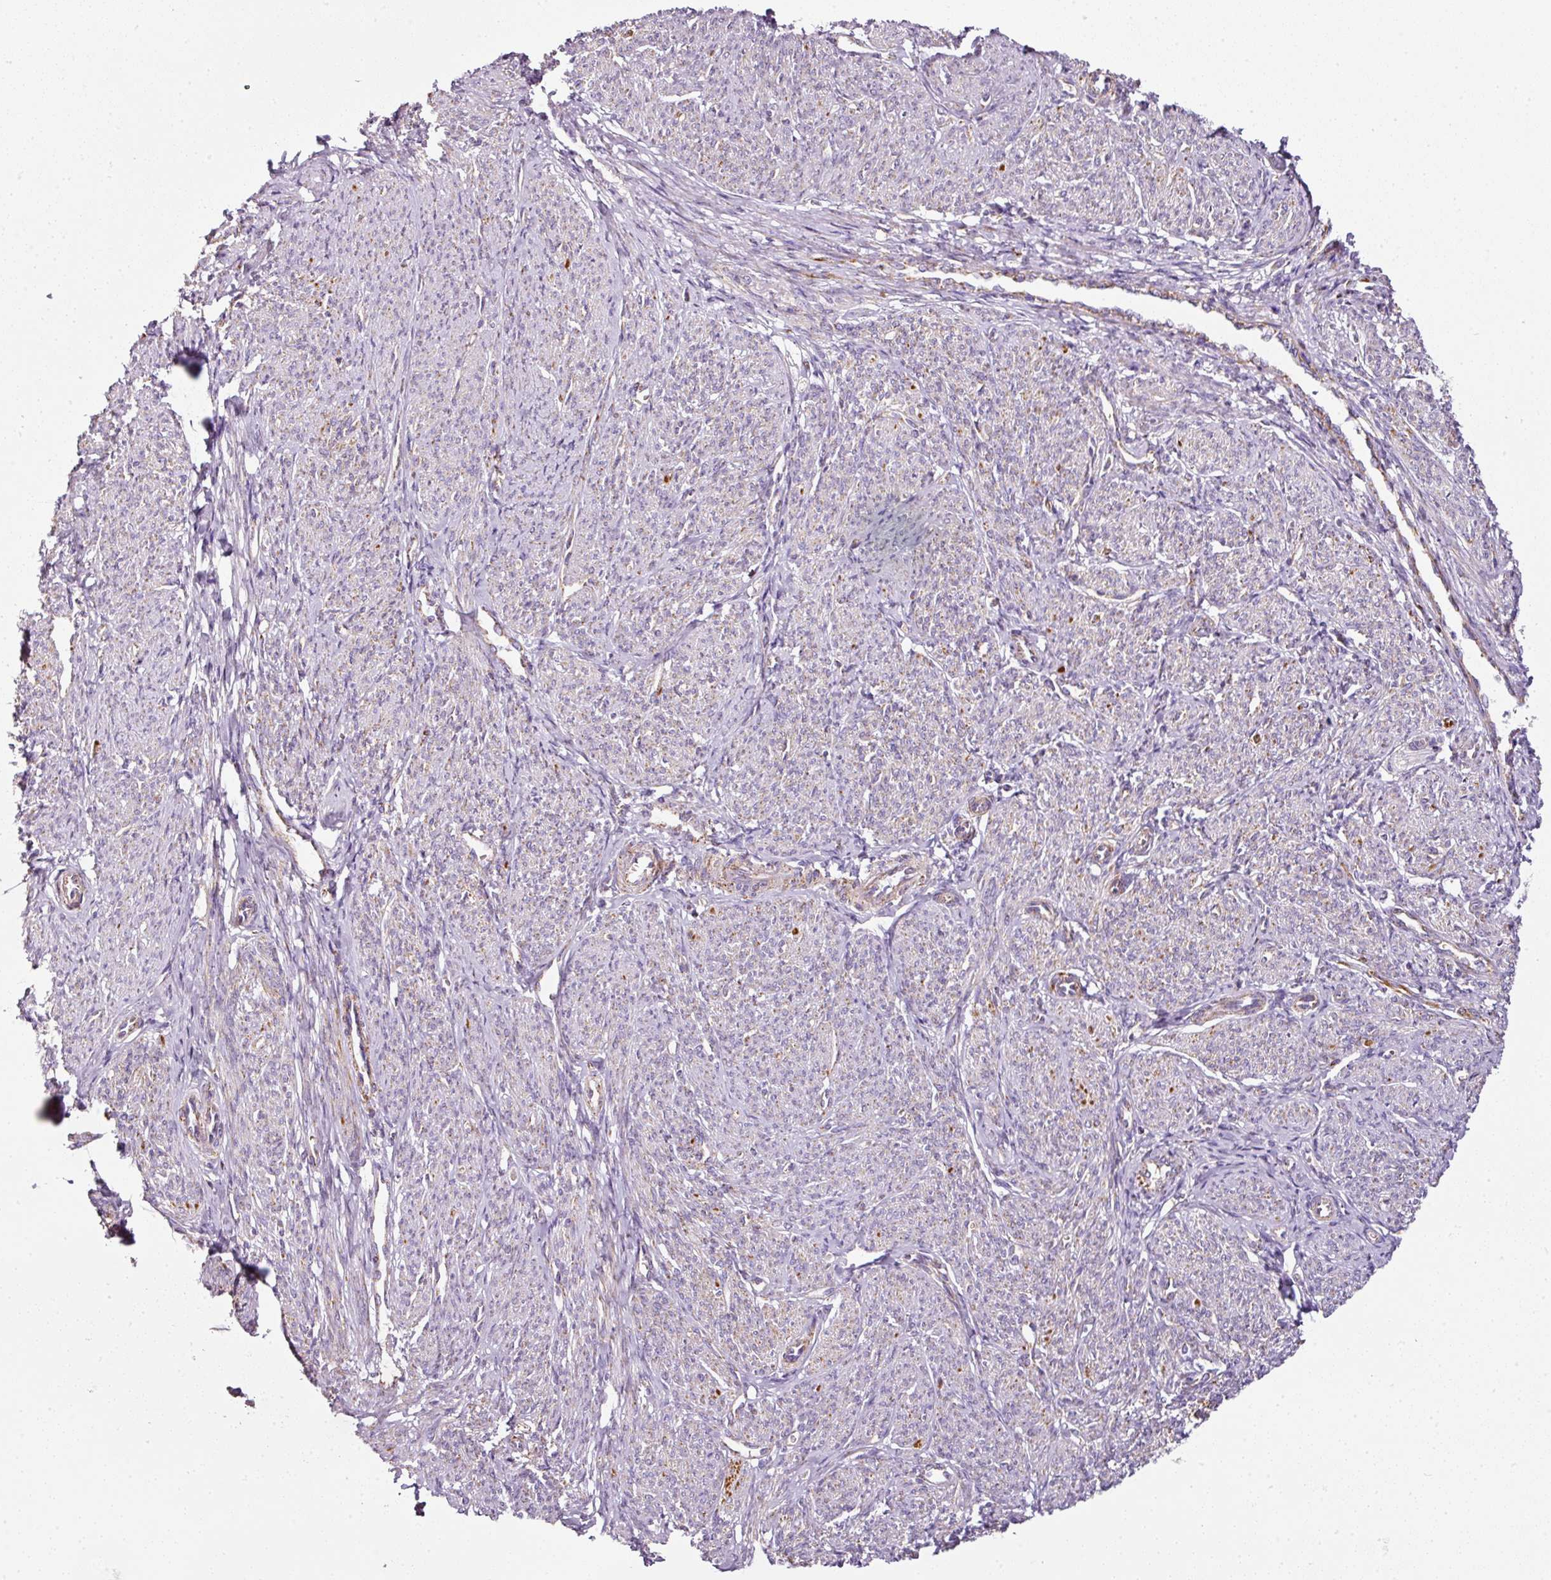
{"staining": {"intensity": "moderate", "quantity": "<25%", "location": "cytoplasmic/membranous"}, "tissue": "smooth muscle", "cell_type": "Smooth muscle cells", "image_type": "normal", "snomed": [{"axis": "morphology", "description": "Normal tissue, NOS"}, {"axis": "topography", "description": "Smooth muscle"}], "caption": "Protein expression by immunohistochemistry (IHC) demonstrates moderate cytoplasmic/membranous positivity in approximately <25% of smooth muscle cells in unremarkable smooth muscle. The staining is performed using DAB brown chromogen to label protein expression. The nuclei are counter-stained blue using hematoxylin.", "gene": "SDHA", "patient": {"sex": "female", "age": 65}}